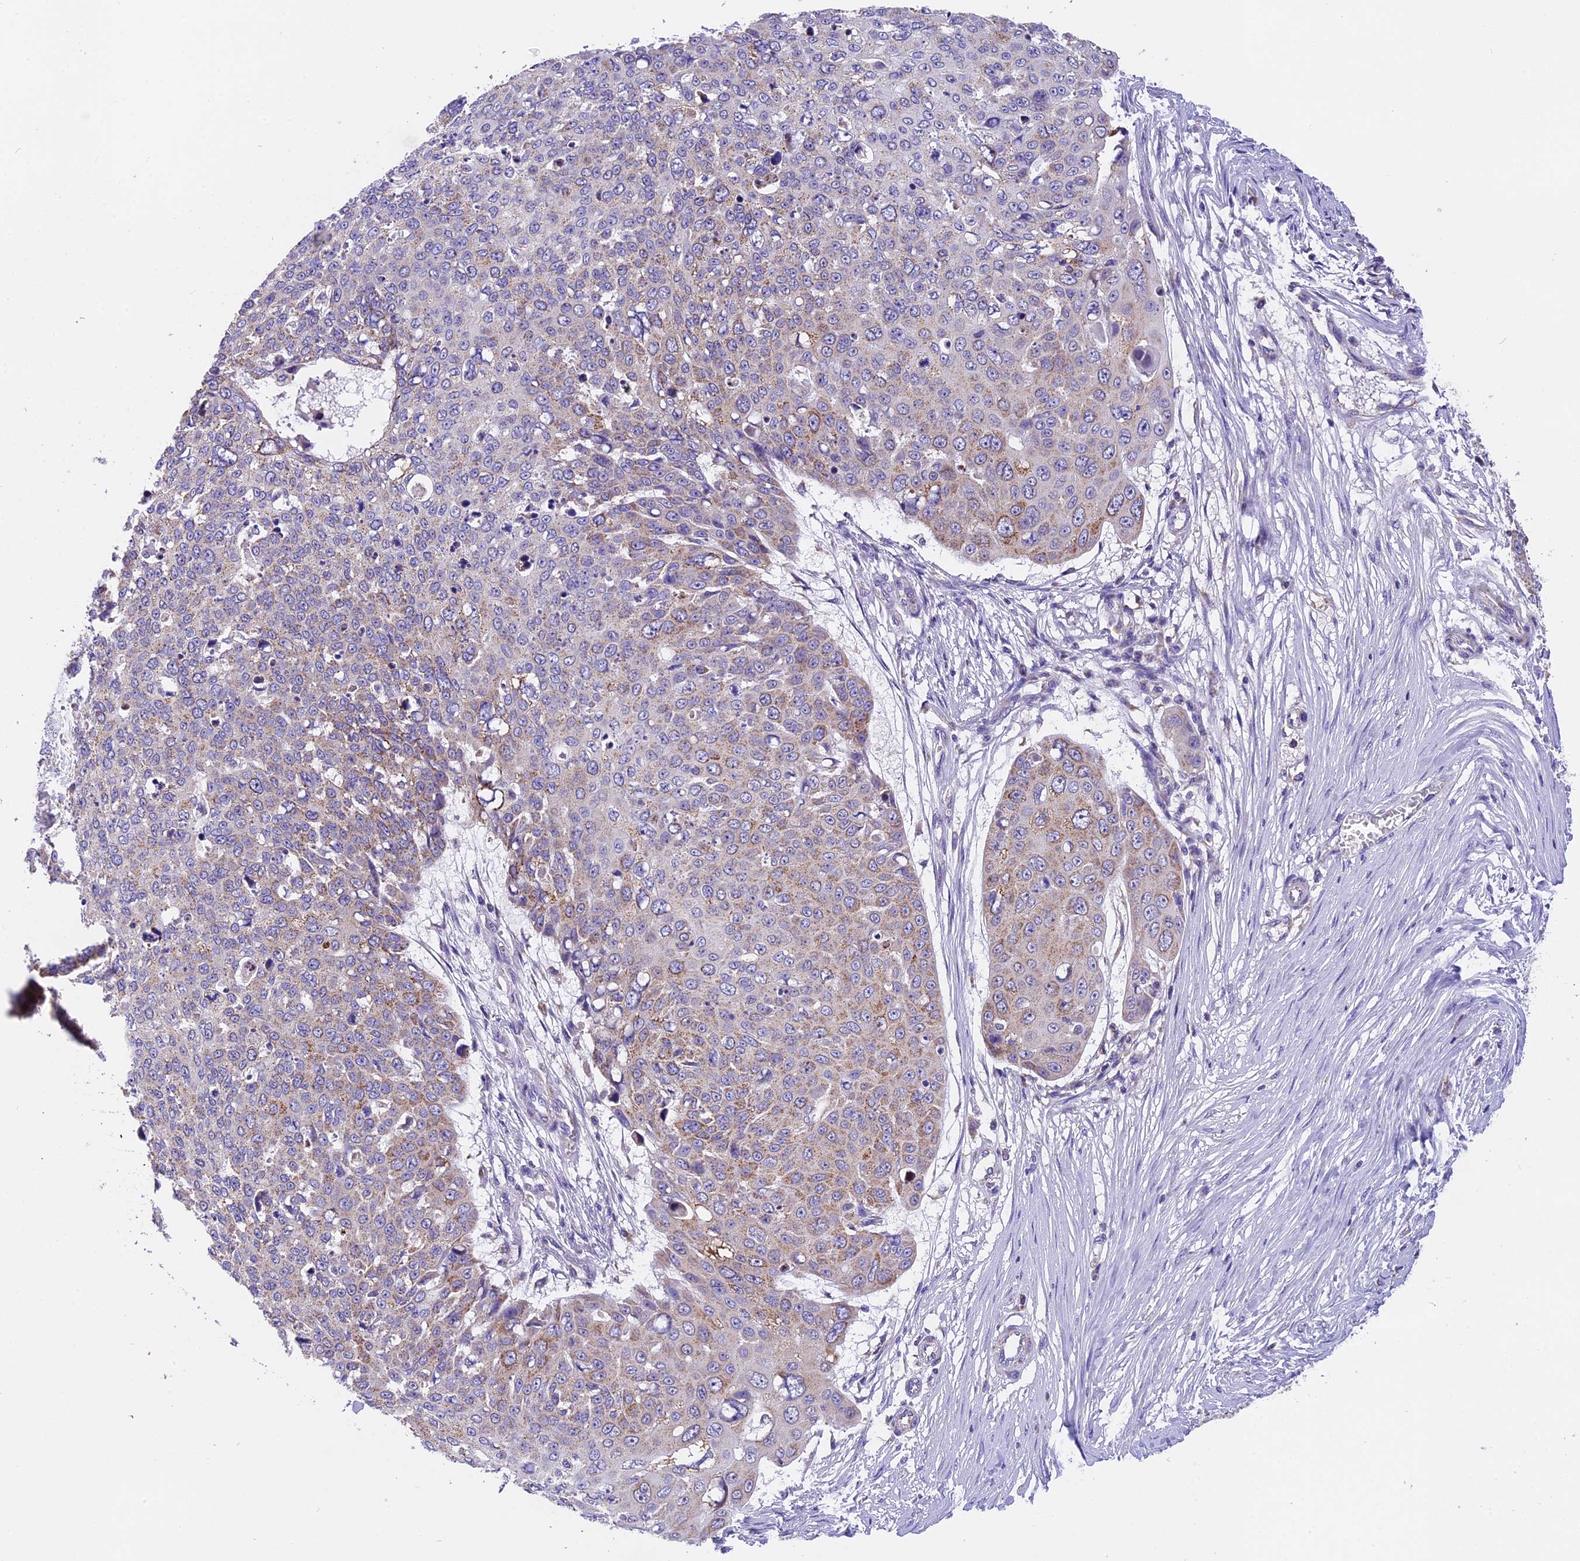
{"staining": {"intensity": "weak", "quantity": "25%-75%", "location": "cytoplasmic/membranous"}, "tissue": "skin cancer", "cell_type": "Tumor cells", "image_type": "cancer", "snomed": [{"axis": "morphology", "description": "Squamous cell carcinoma, NOS"}, {"axis": "topography", "description": "Skin"}], "caption": "Immunohistochemical staining of human squamous cell carcinoma (skin) reveals weak cytoplasmic/membranous protein expression in about 25%-75% of tumor cells. The staining was performed using DAB to visualize the protein expression in brown, while the nuclei were stained in blue with hematoxylin (Magnification: 20x).", "gene": "MGME1", "patient": {"sex": "male", "age": 71}}